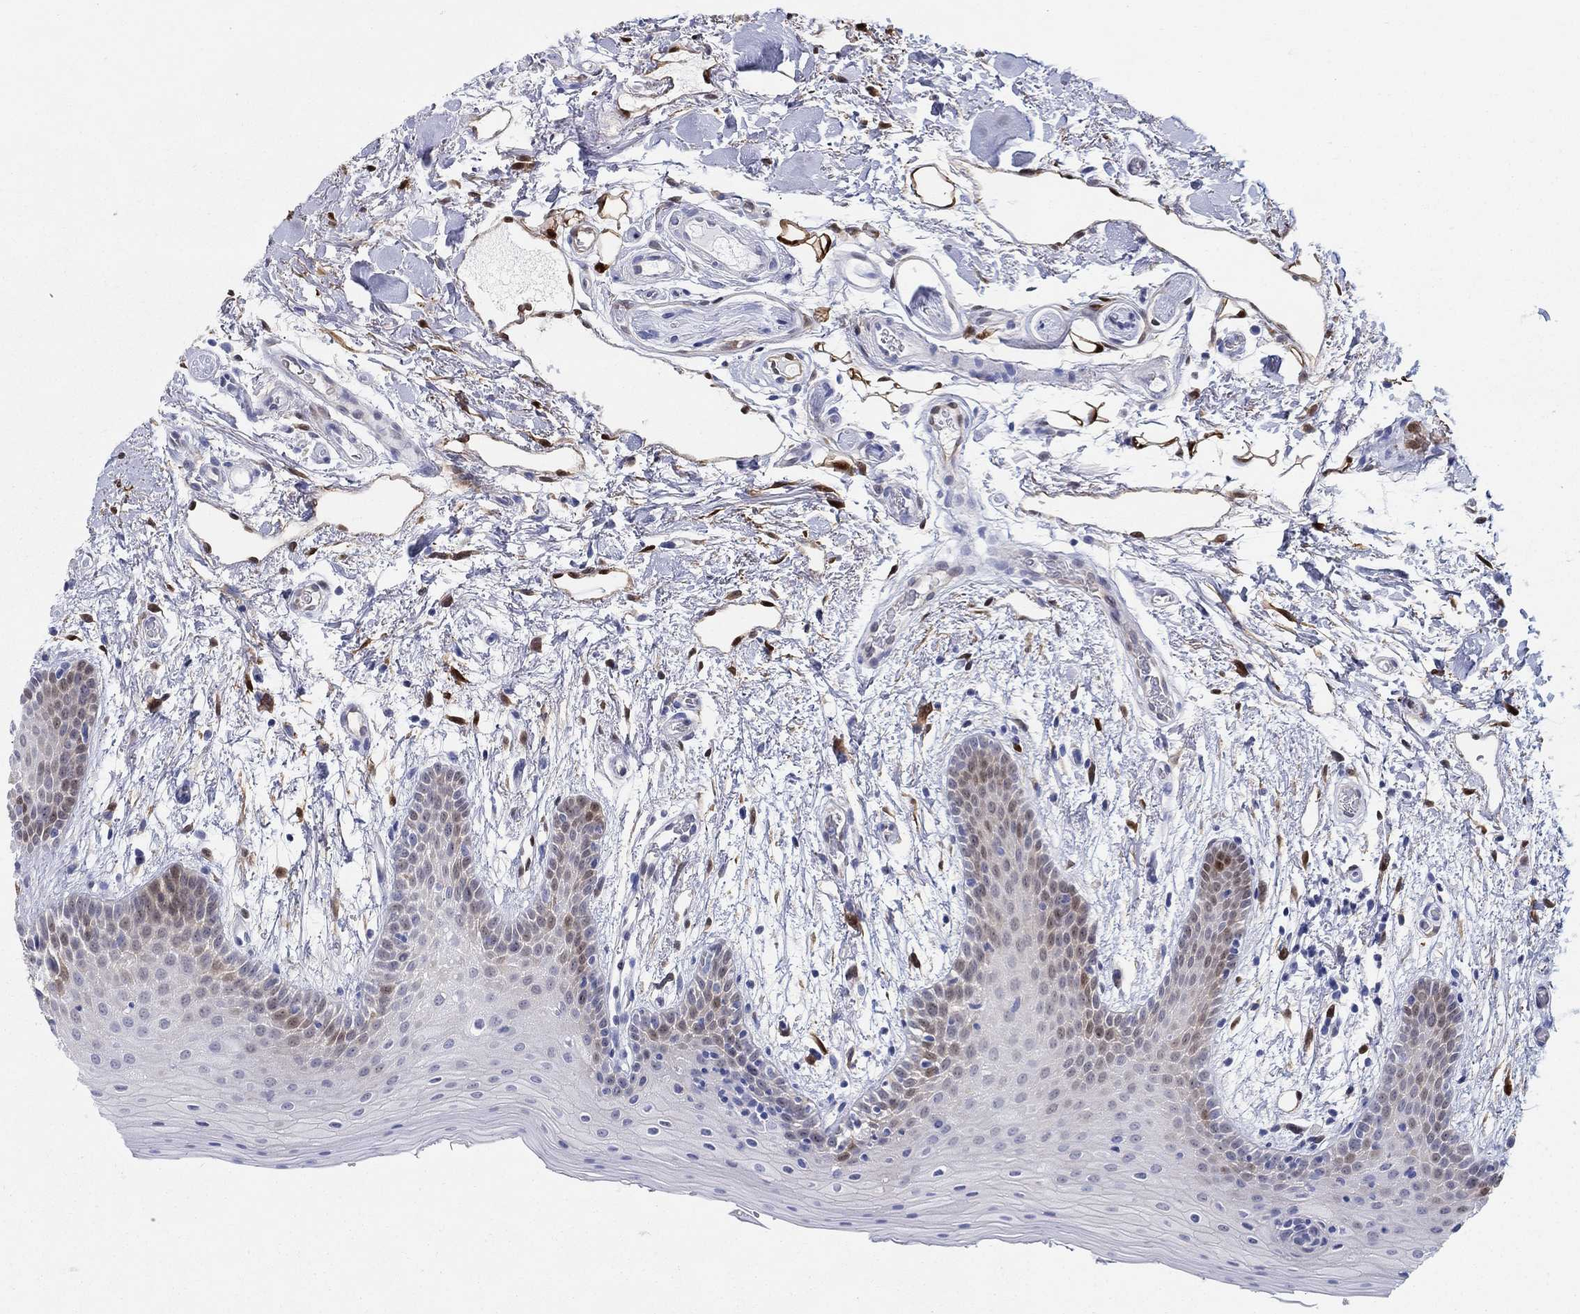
{"staining": {"intensity": "weak", "quantity": "<25%", "location": "cytoplasmic/membranous"}, "tissue": "oral mucosa", "cell_type": "Squamous epithelial cells", "image_type": "normal", "snomed": [{"axis": "morphology", "description": "Normal tissue, NOS"}, {"axis": "topography", "description": "Oral tissue"}, {"axis": "topography", "description": "Tounge, NOS"}], "caption": "Immunohistochemistry histopathology image of unremarkable oral mucosa: oral mucosa stained with DAB displays no significant protein staining in squamous epithelial cells.", "gene": "AKR1C1", "patient": {"sex": "female", "age": 86}}